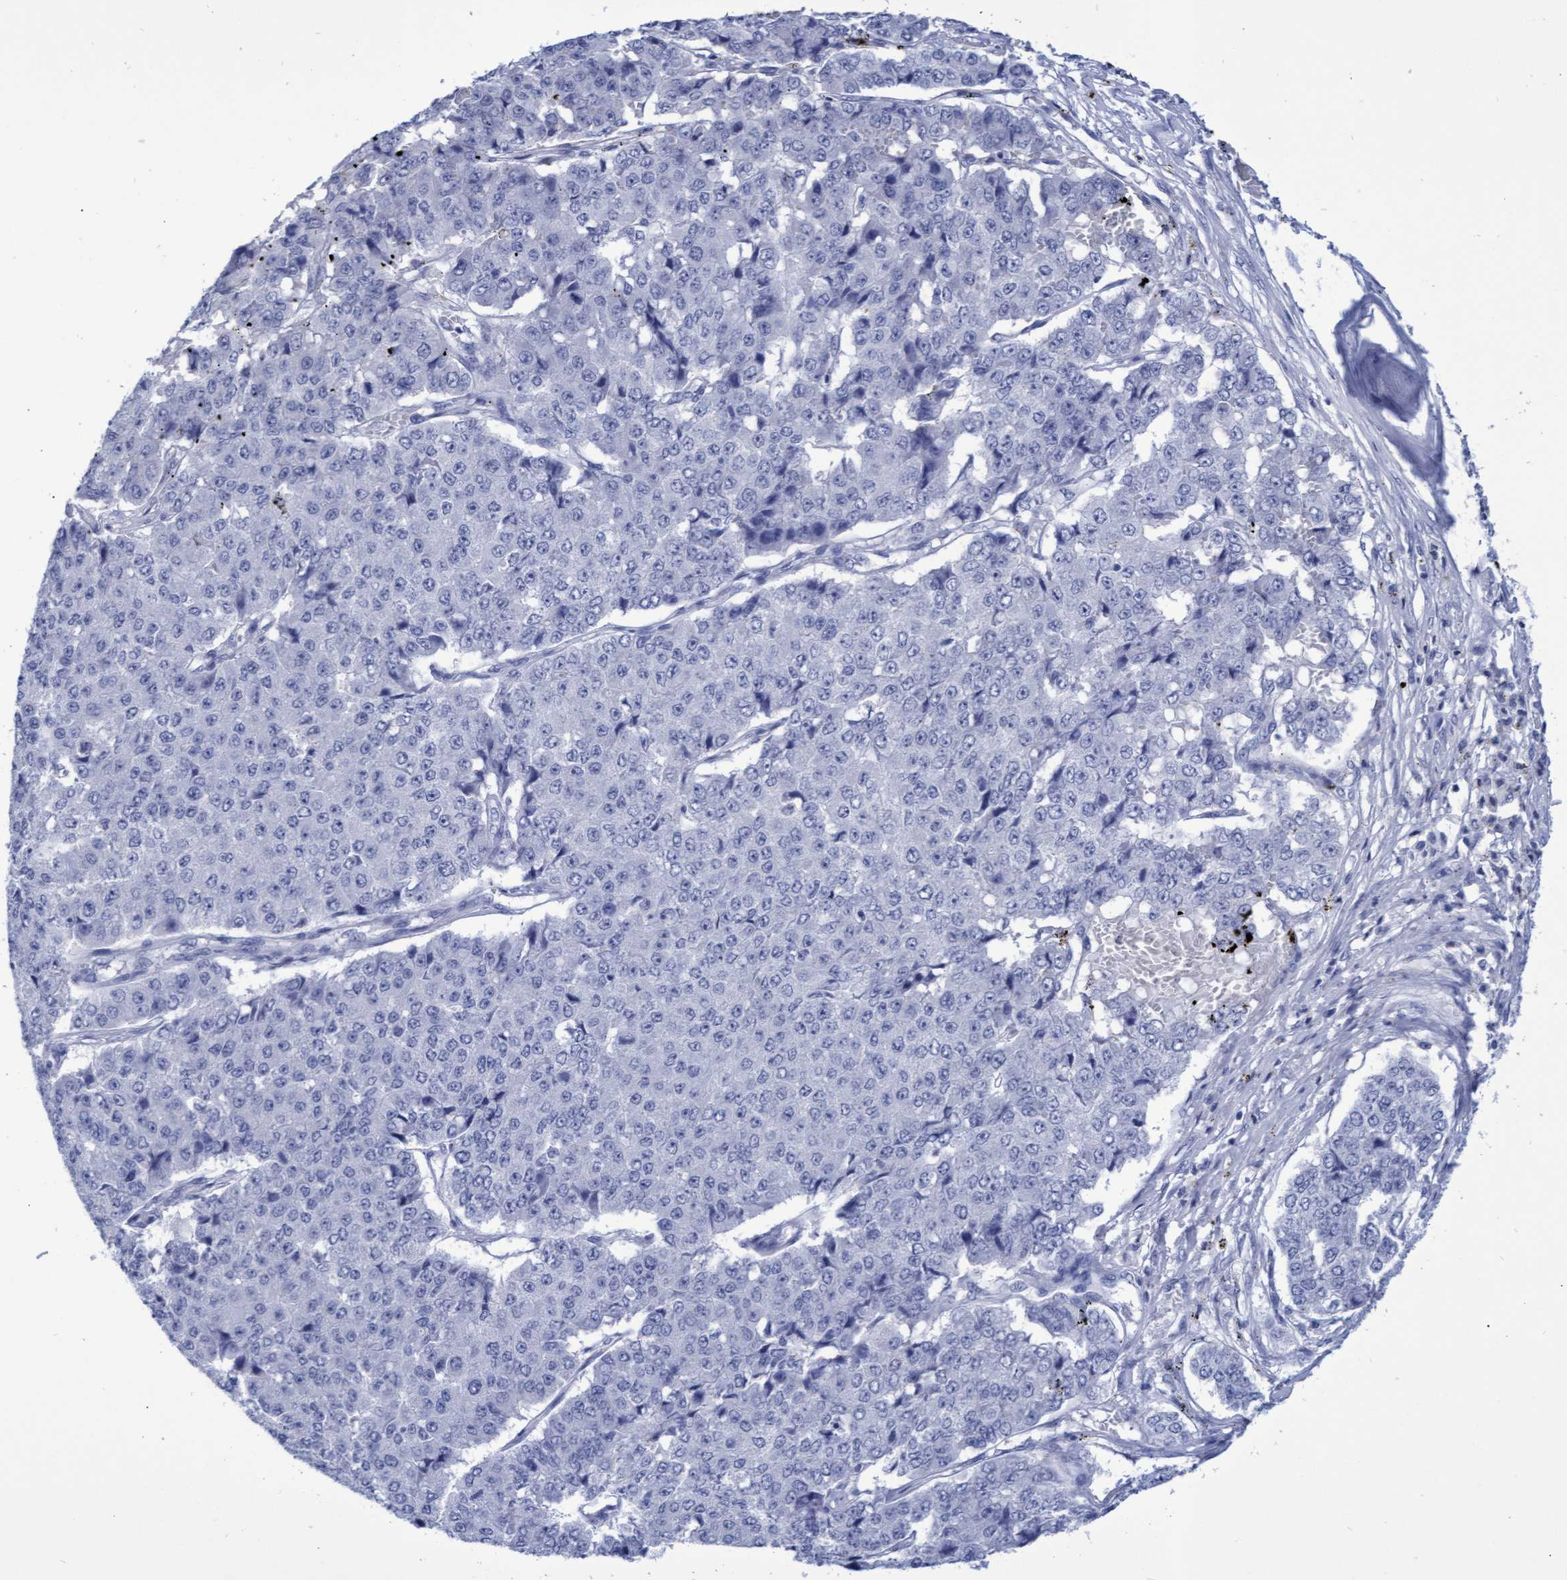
{"staining": {"intensity": "negative", "quantity": "none", "location": "none"}, "tissue": "pancreatic cancer", "cell_type": "Tumor cells", "image_type": "cancer", "snomed": [{"axis": "morphology", "description": "Adenocarcinoma, NOS"}, {"axis": "topography", "description": "Pancreas"}], "caption": "A histopathology image of pancreatic cancer (adenocarcinoma) stained for a protein exhibits no brown staining in tumor cells. Nuclei are stained in blue.", "gene": "INSL6", "patient": {"sex": "male", "age": 50}}